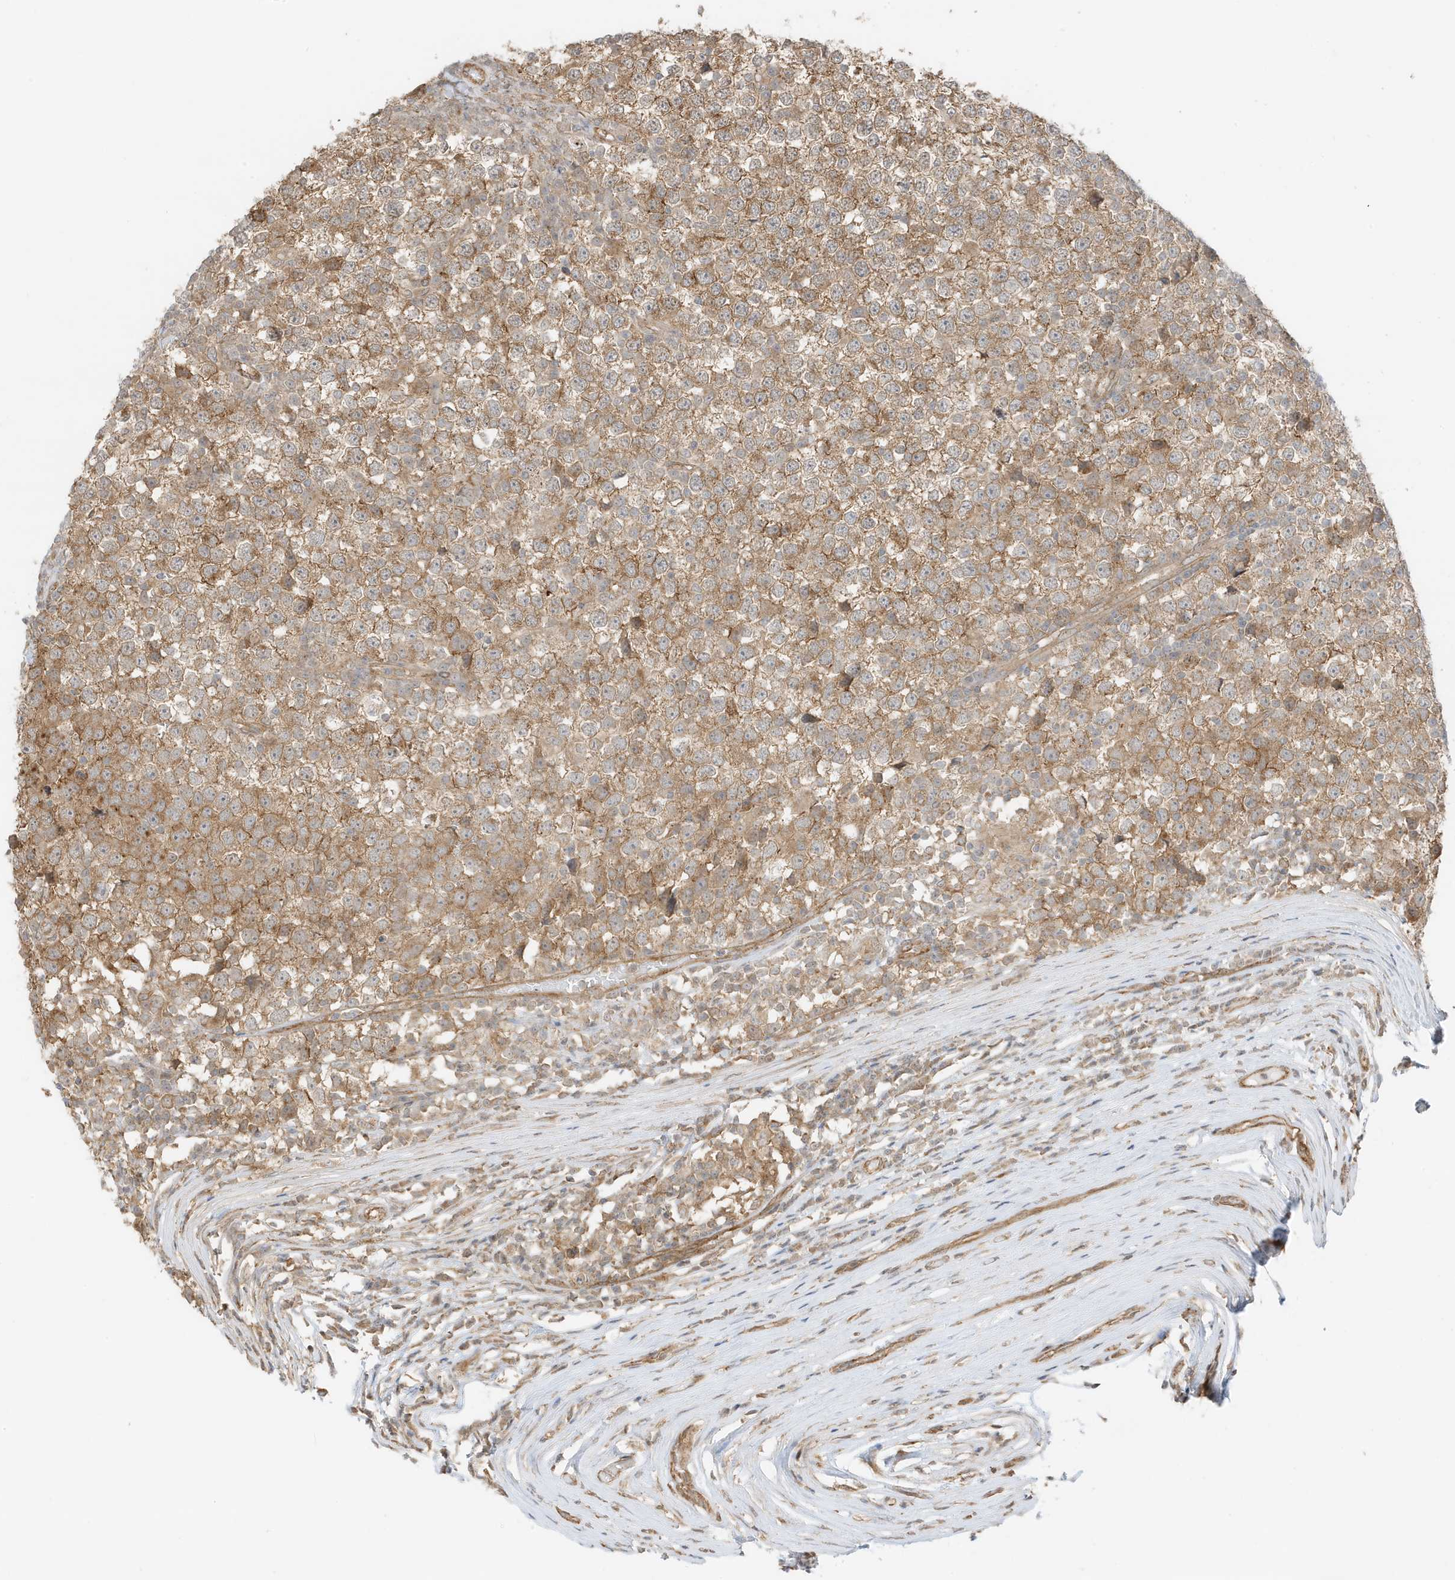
{"staining": {"intensity": "moderate", "quantity": ">75%", "location": "cytoplasmic/membranous"}, "tissue": "testis cancer", "cell_type": "Tumor cells", "image_type": "cancer", "snomed": [{"axis": "morphology", "description": "Seminoma, NOS"}, {"axis": "topography", "description": "Testis"}], "caption": "There is medium levels of moderate cytoplasmic/membranous positivity in tumor cells of testis seminoma, as demonstrated by immunohistochemical staining (brown color).", "gene": "UBAP2L", "patient": {"sex": "male", "age": 65}}